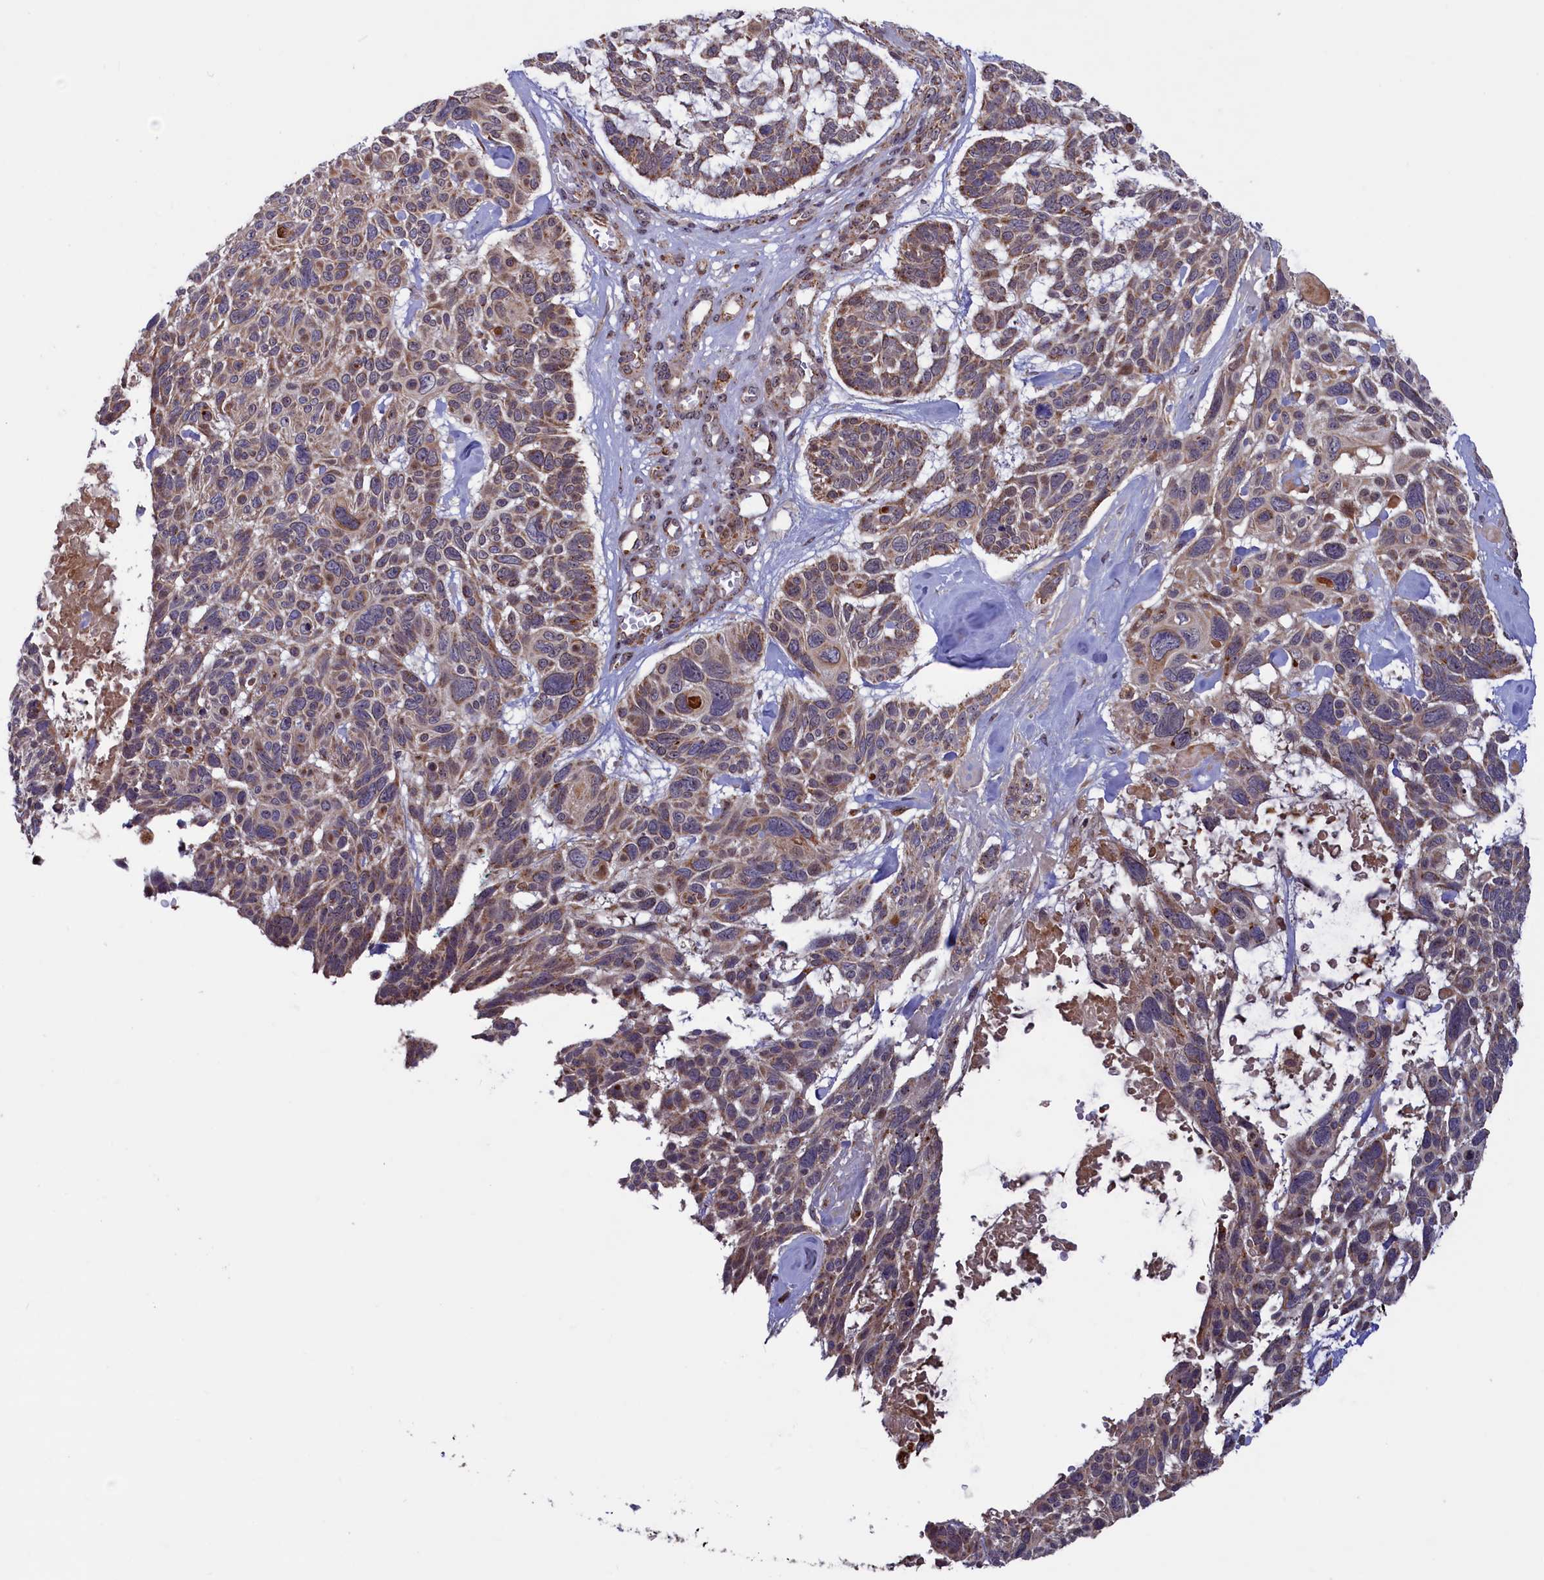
{"staining": {"intensity": "moderate", "quantity": ">75%", "location": "cytoplasmic/membranous"}, "tissue": "skin cancer", "cell_type": "Tumor cells", "image_type": "cancer", "snomed": [{"axis": "morphology", "description": "Basal cell carcinoma"}, {"axis": "topography", "description": "Skin"}], "caption": "A high-resolution photomicrograph shows IHC staining of skin cancer, which shows moderate cytoplasmic/membranous positivity in approximately >75% of tumor cells.", "gene": "DUS3L", "patient": {"sex": "male", "age": 88}}